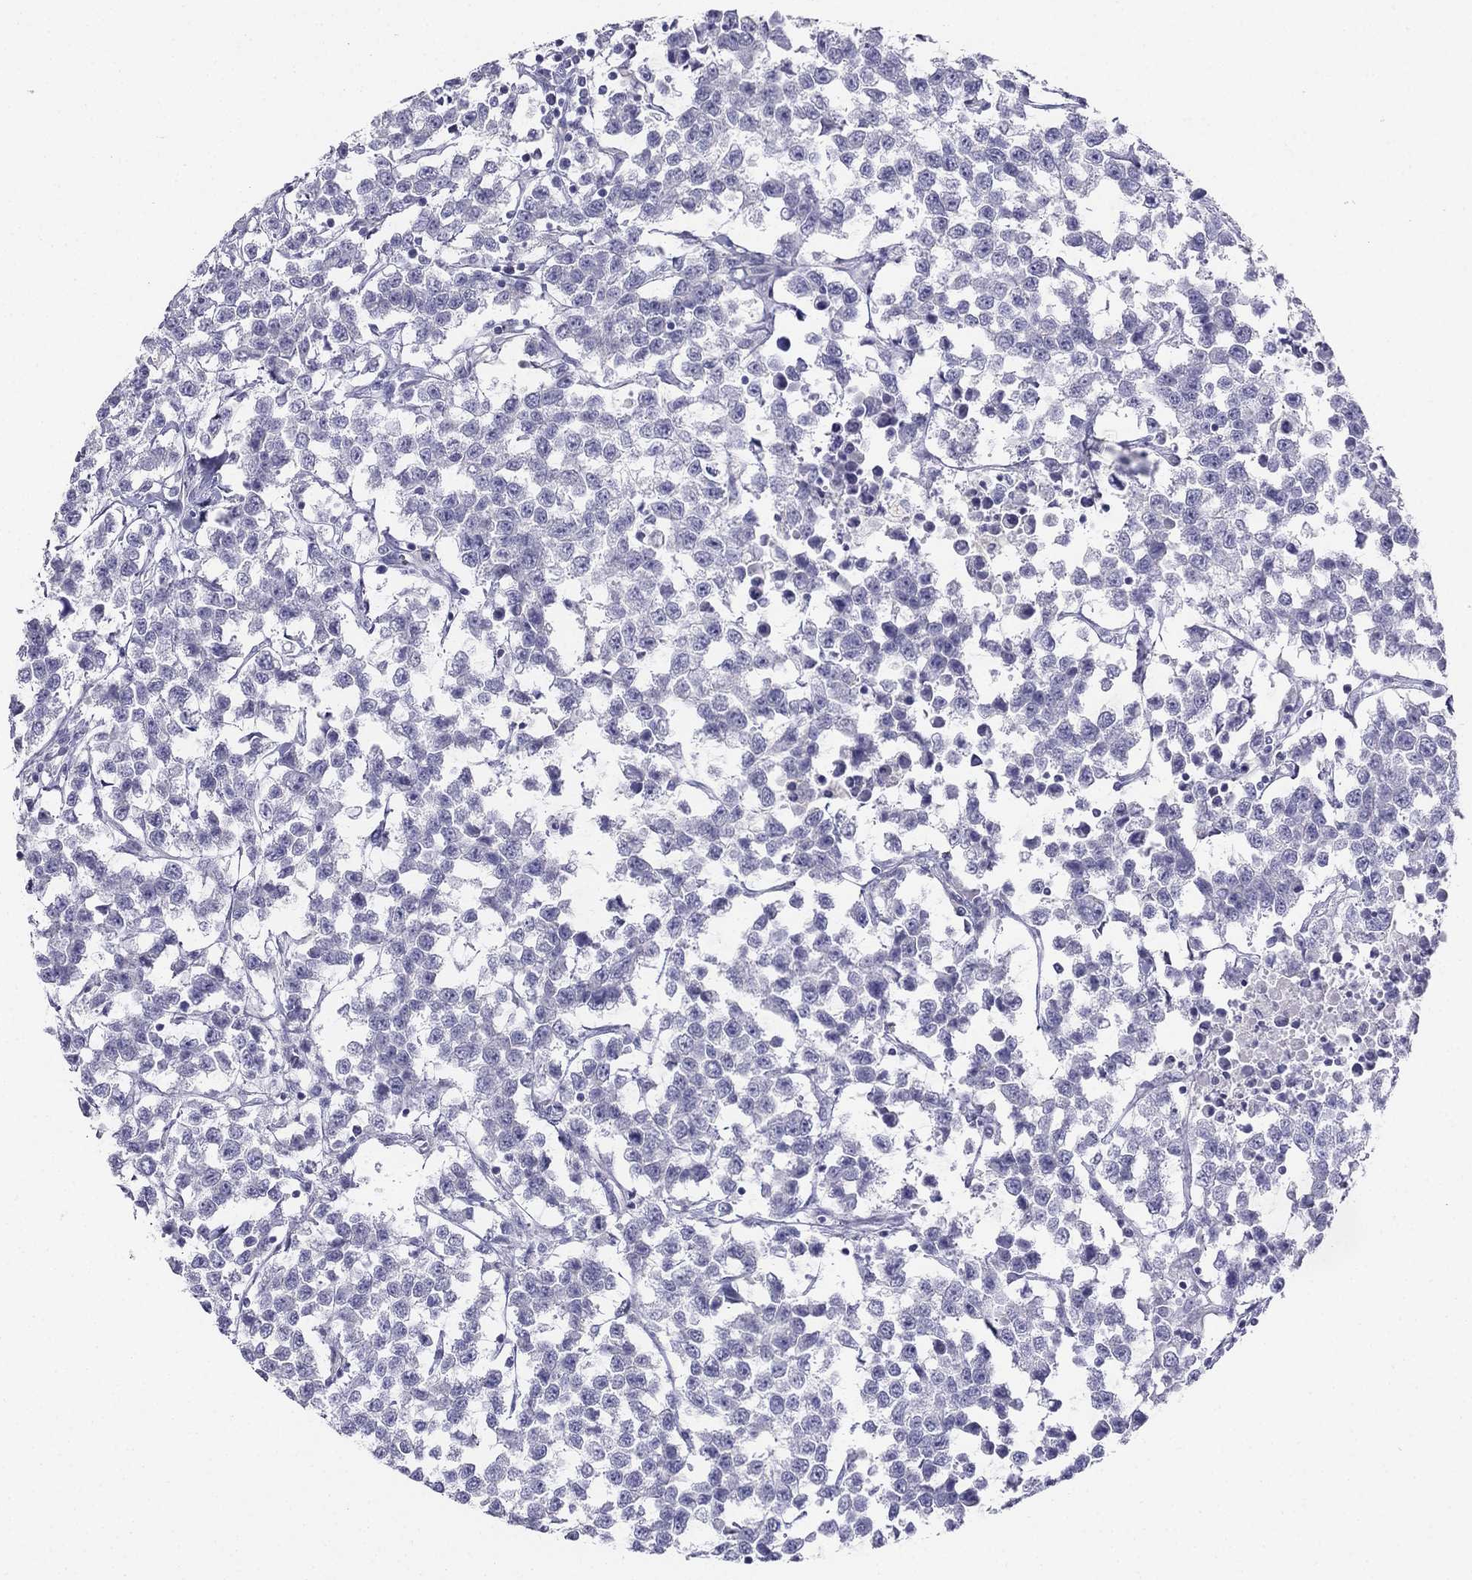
{"staining": {"intensity": "negative", "quantity": "none", "location": "none"}, "tissue": "testis cancer", "cell_type": "Tumor cells", "image_type": "cancer", "snomed": [{"axis": "morphology", "description": "Seminoma, NOS"}, {"axis": "topography", "description": "Testis"}], "caption": "An IHC histopathology image of testis cancer is shown. There is no staining in tumor cells of testis cancer.", "gene": "ALOXE3", "patient": {"sex": "male", "age": 59}}